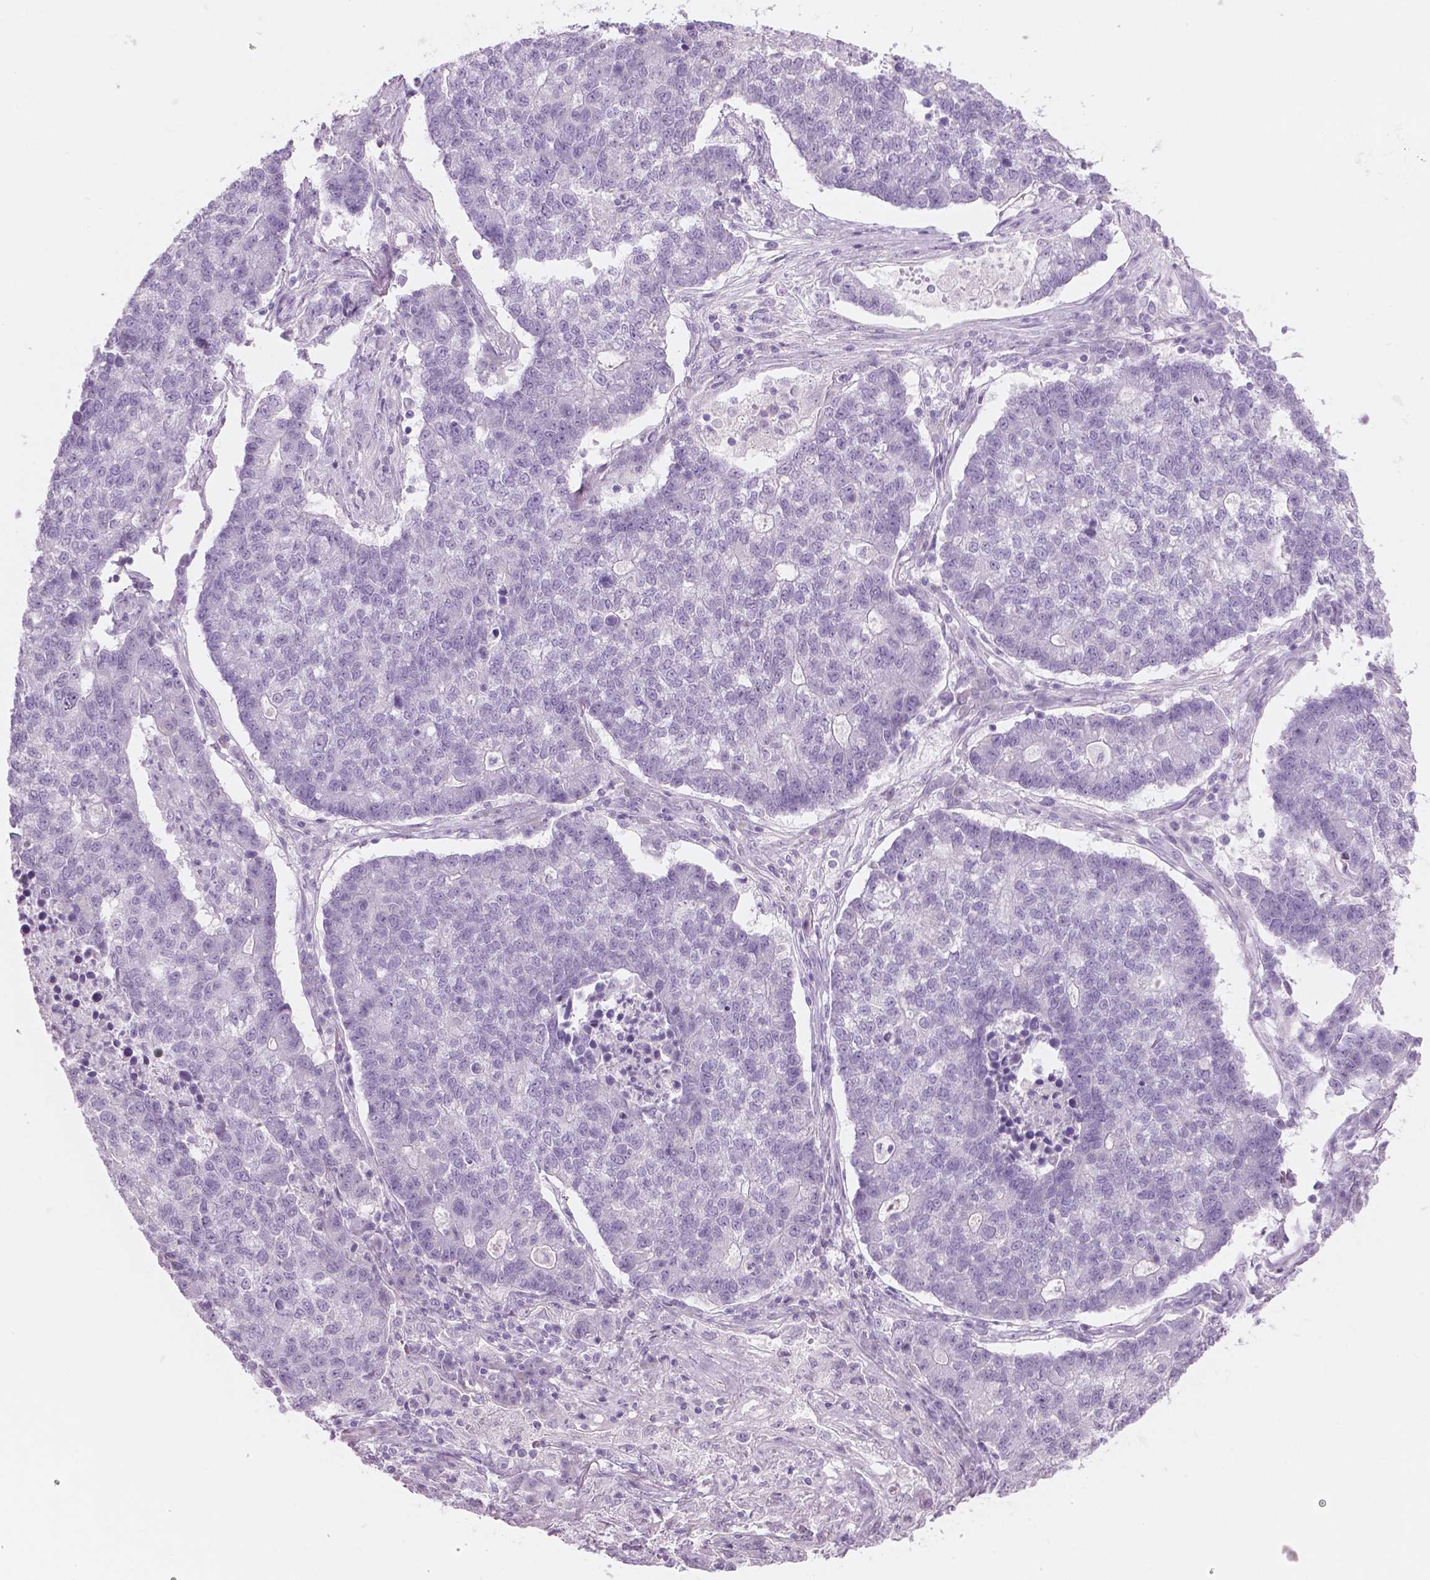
{"staining": {"intensity": "negative", "quantity": "none", "location": "none"}, "tissue": "lung cancer", "cell_type": "Tumor cells", "image_type": "cancer", "snomed": [{"axis": "morphology", "description": "Adenocarcinoma, NOS"}, {"axis": "topography", "description": "Lung"}], "caption": "Tumor cells are negative for brown protein staining in lung adenocarcinoma. (IHC, brightfield microscopy, high magnification).", "gene": "A4GNT", "patient": {"sex": "male", "age": 57}}